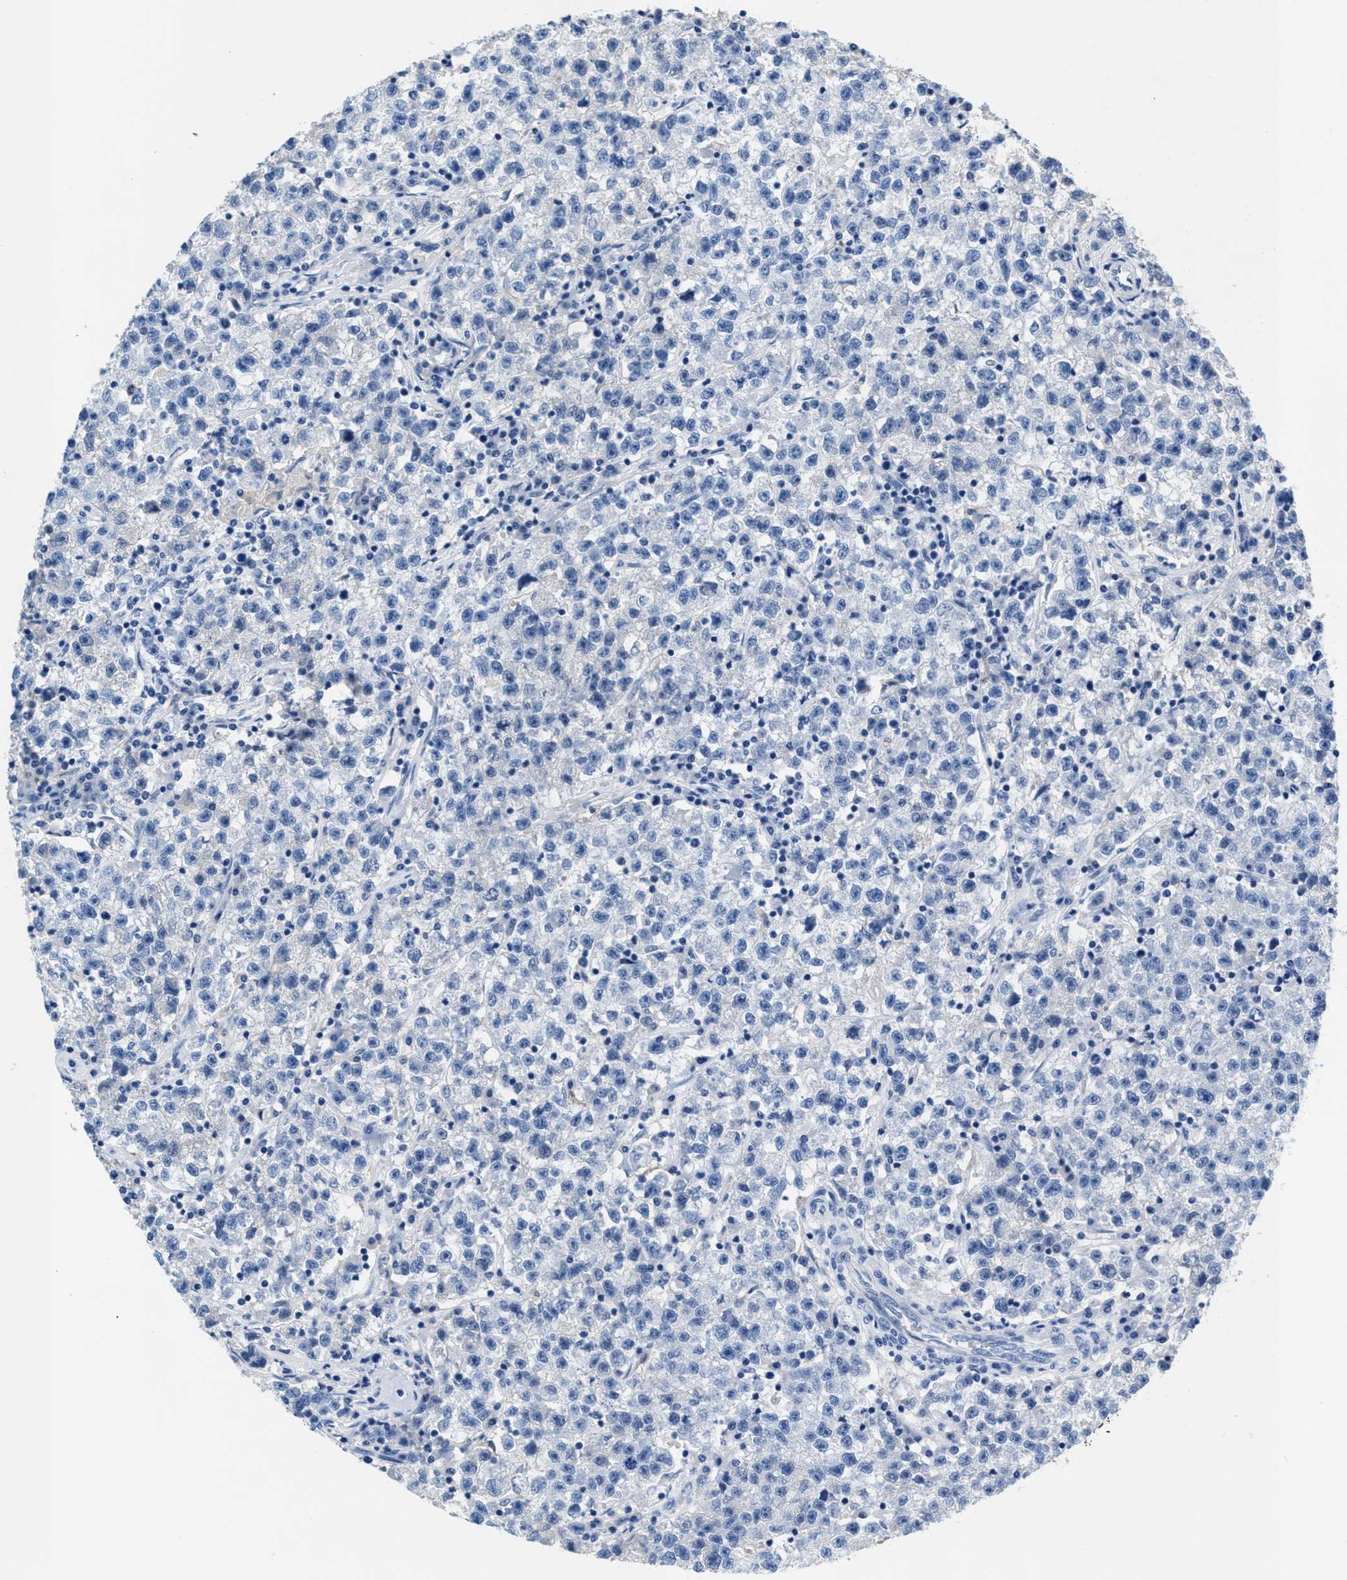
{"staining": {"intensity": "negative", "quantity": "none", "location": "none"}, "tissue": "testis cancer", "cell_type": "Tumor cells", "image_type": "cancer", "snomed": [{"axis": "morphology", "description": "Seminoma, NOS"}, {"axis": "topography", "description": "Testis"}], "caption": "The IHC photomicrograph has no significant staining in tumor cells of testis cancer tissue. Nuclei are stained in blue.", "gene": "SLFN13", "patient": {"sex": "male", "age": 22}}